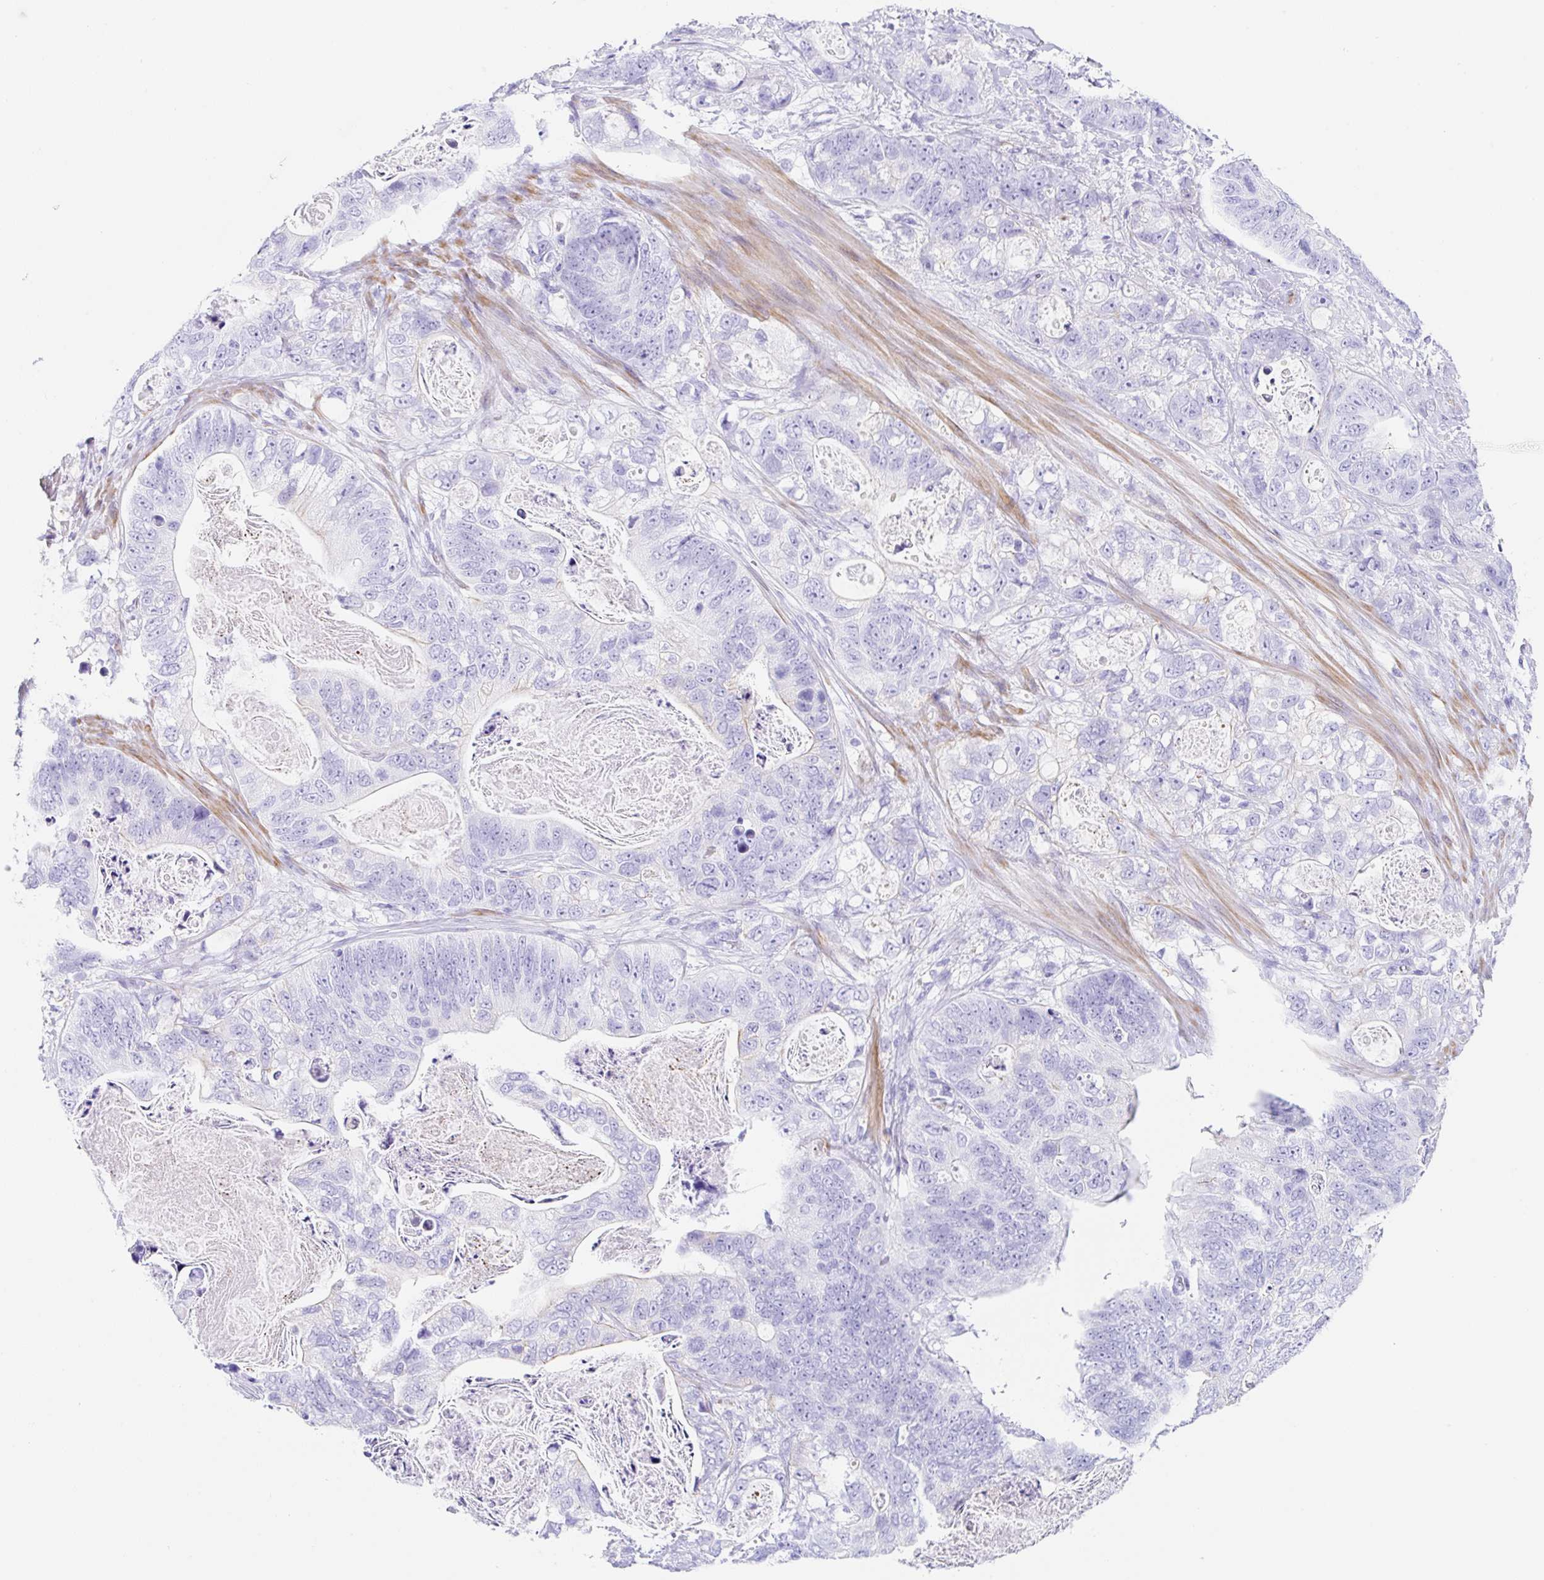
{"staining": {"intensity": "negative", "quantity": "none", "location": "none"}, "tissue": "stomach cancer", "cell_type": "Tumor cells", "image_type": "cancer", "snomed": [{"axis": "morphology", "description": "Normal tissue, NOS"}, {"axis": "morphology", "description": "Adenocarcinoma, NOS"}, {"axis": "topography", "description": "Stomach"}], "caption": "Tumor cells show no significant protein staining in stomach cancer (adenocarcinoma).", "gene": "CLDND2", "patient": {"sex": "female", "age": 89}}